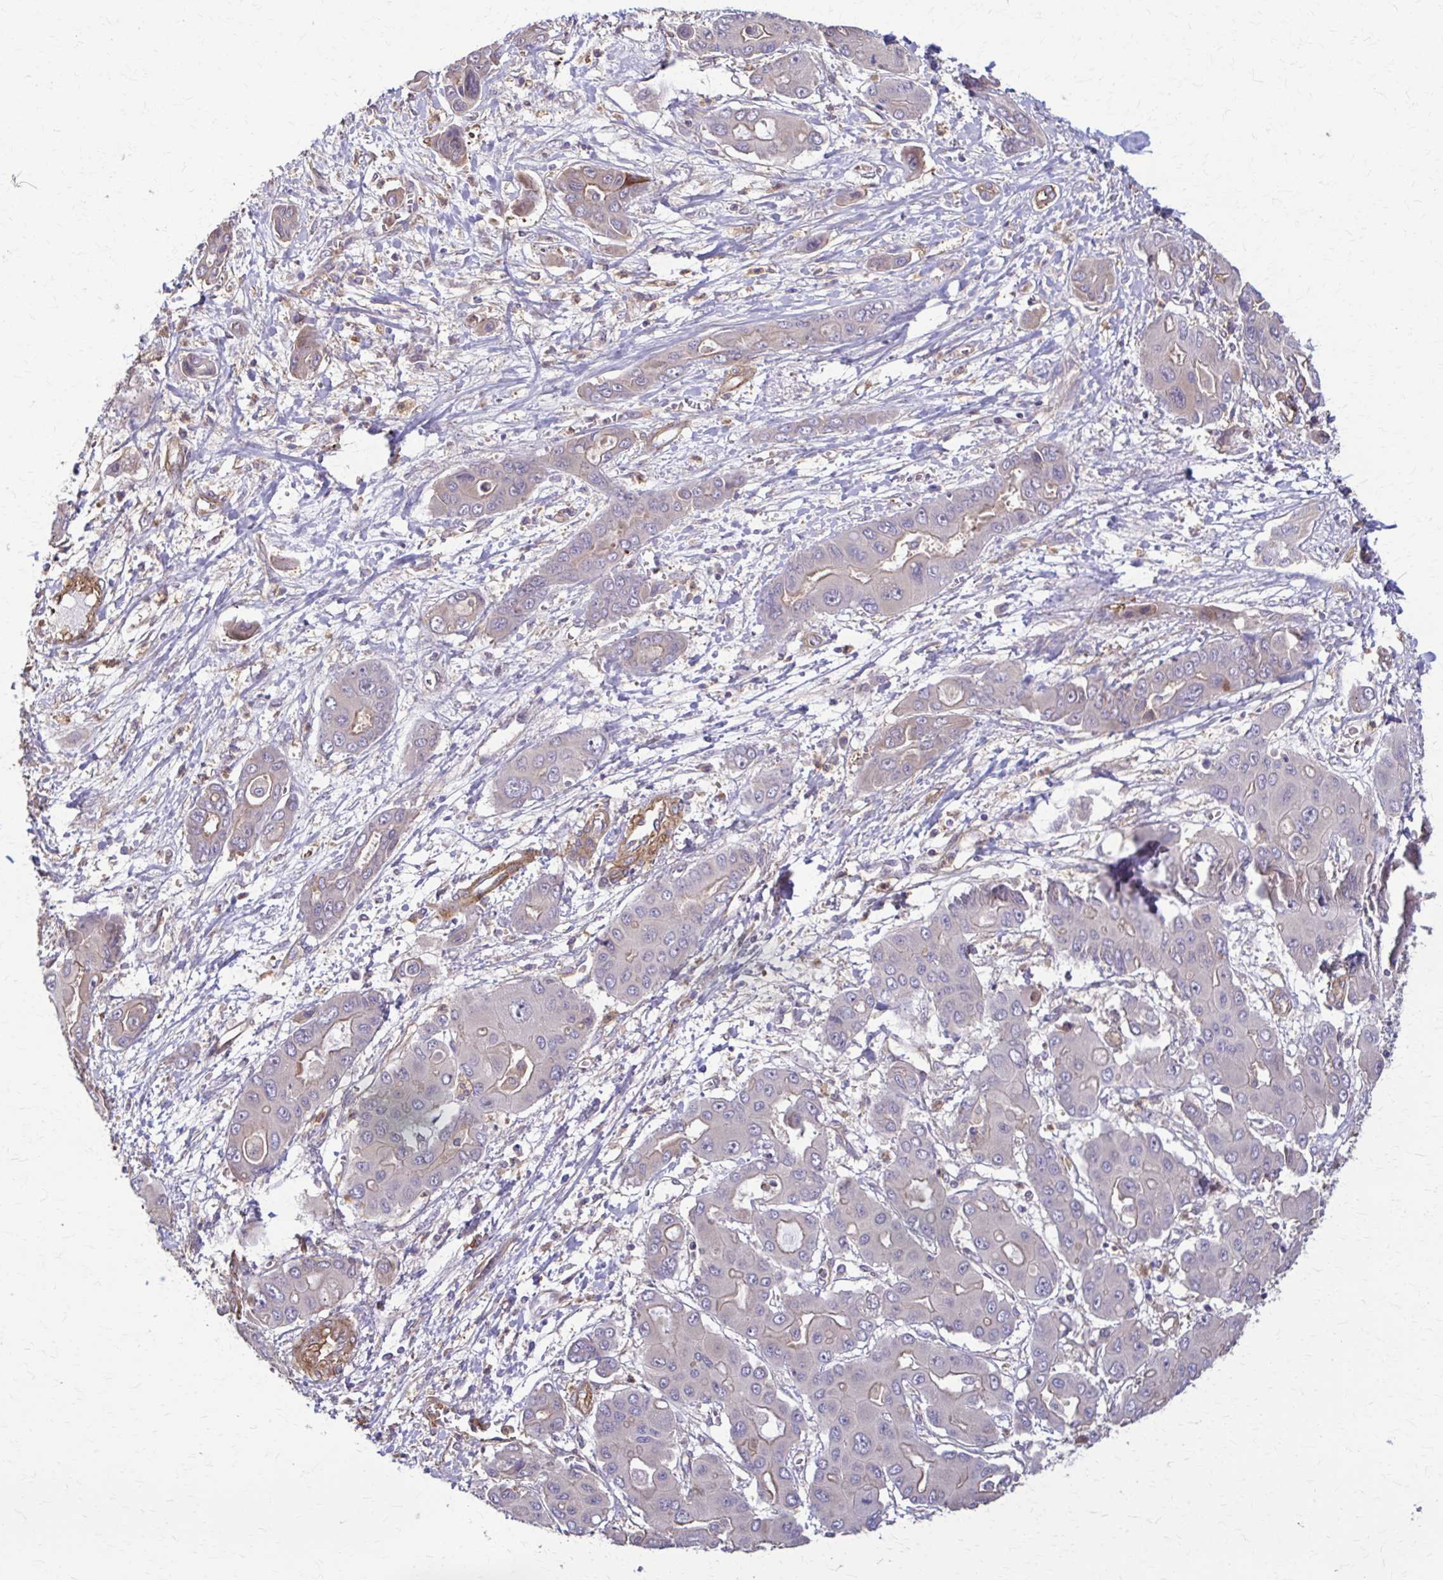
{"staining": {"intensity": "negative", "quantity": "none", "location": "none"}, "tissue": "liver cancer", "cell_type": "Tumor cells", "image_type": "cancer", "snomed": [{"axis": "morphology", "description": "Cholangiocarcinoma"}, {"axis": "topography", "description": "Liver"}], "caption": "A high-resolution image shows immunohistochemistry staining of liver cancer (cholangiocarcinoma), which reveals no significant positivity in tumor cells. (Brightfield microscopy of DAB IHC at high magnification).", "gene": "DSP", "patient": {"sex": "male", "age": 67}}